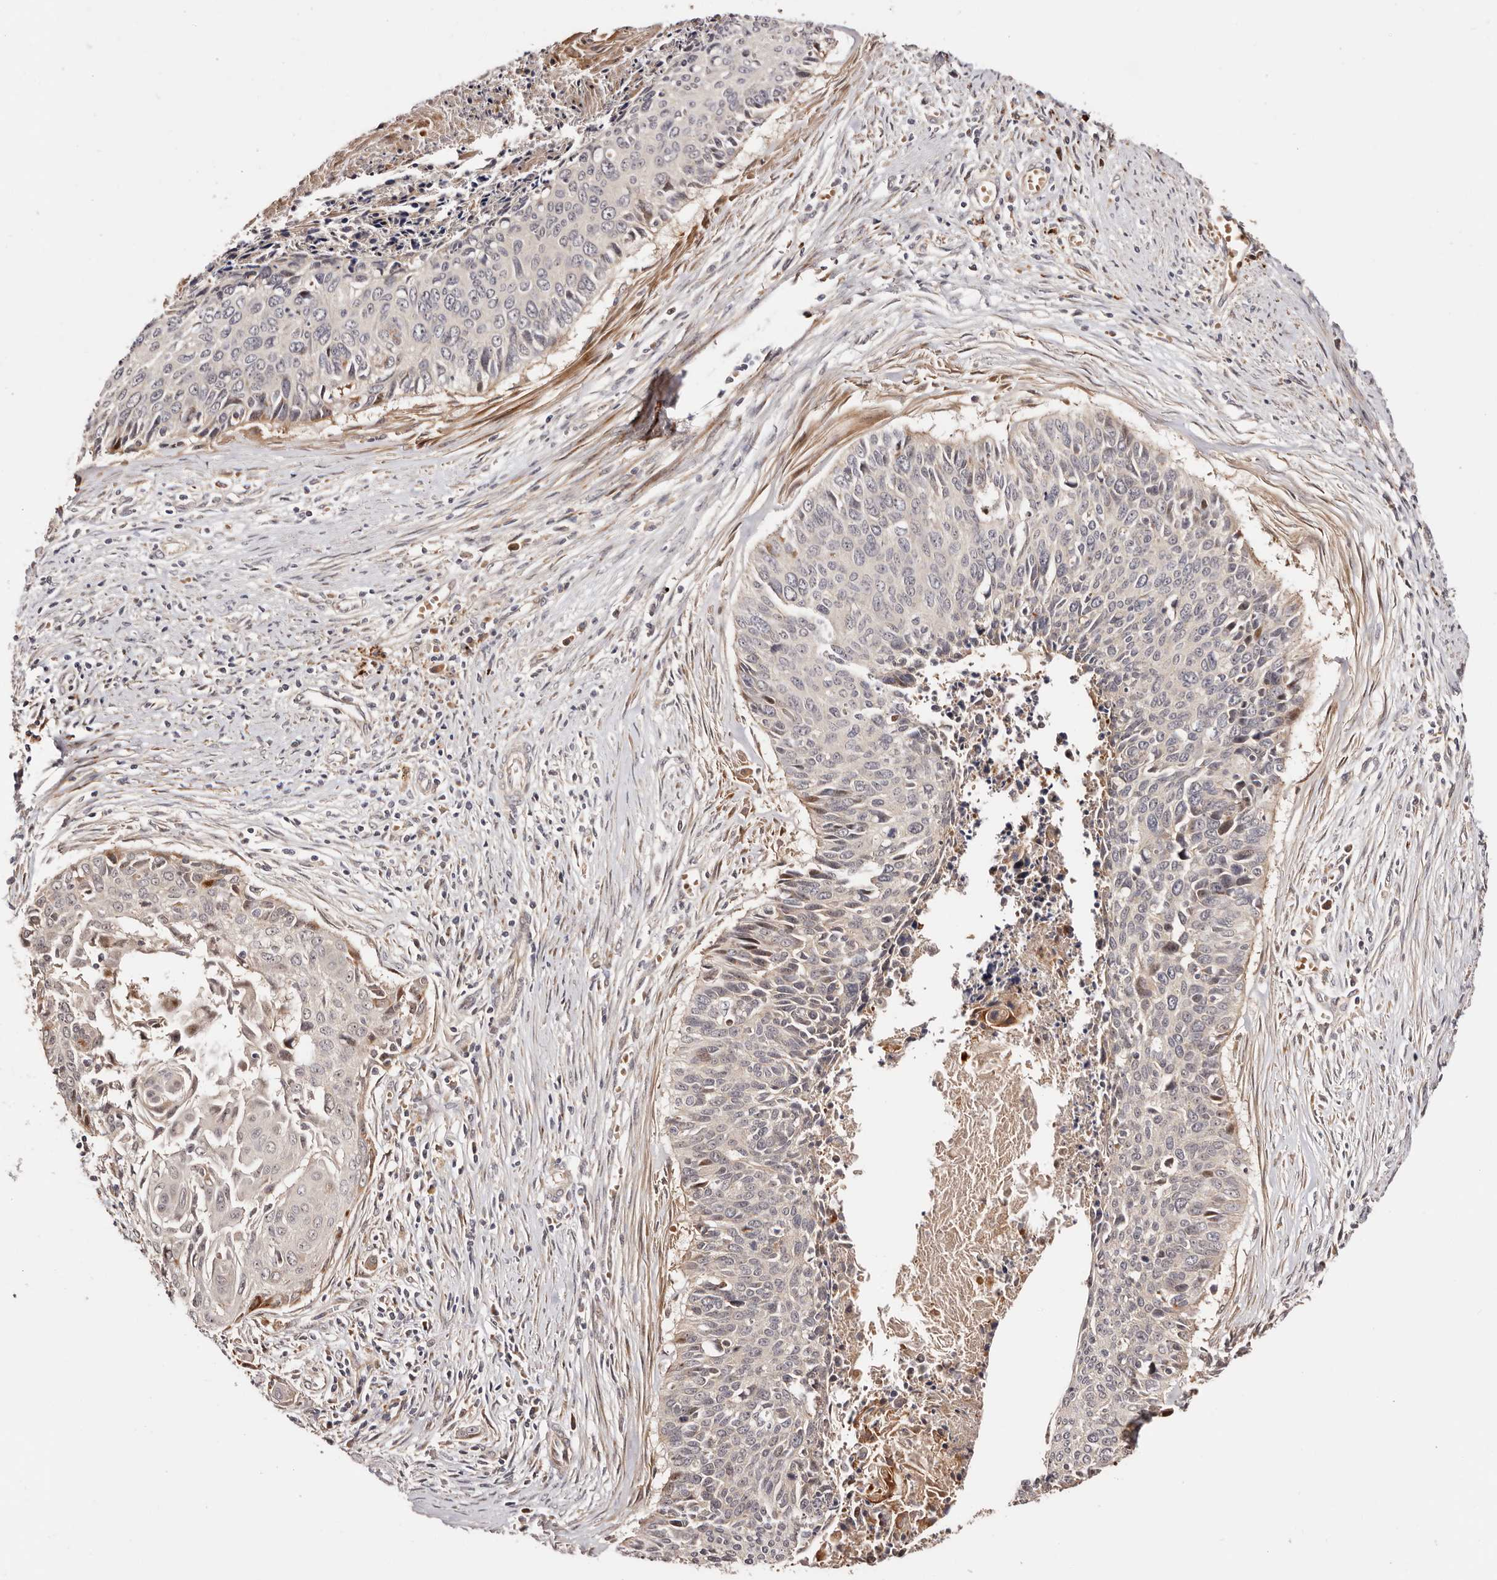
{"staining": {"intensity": "moderate", "quantity": "<25%", "location": "cytoplasmic/membranous"}, "tissue": "cervical cancer", "cell_type": "Tumor cells", "image_type": "cancer", "snomed": [{"axis": "morphology", "description": "Squamous cell carcinoma, NOS"}, {"axis": "topography", "description": "Cervix"}], "caption": "Tumor cells exhibit moderate cytoplasmic/membranous expression in approximately <25% of cells in cervical cancer.", "gene": "PTPN22", "patient": {"sex": "female", "age": 55}}